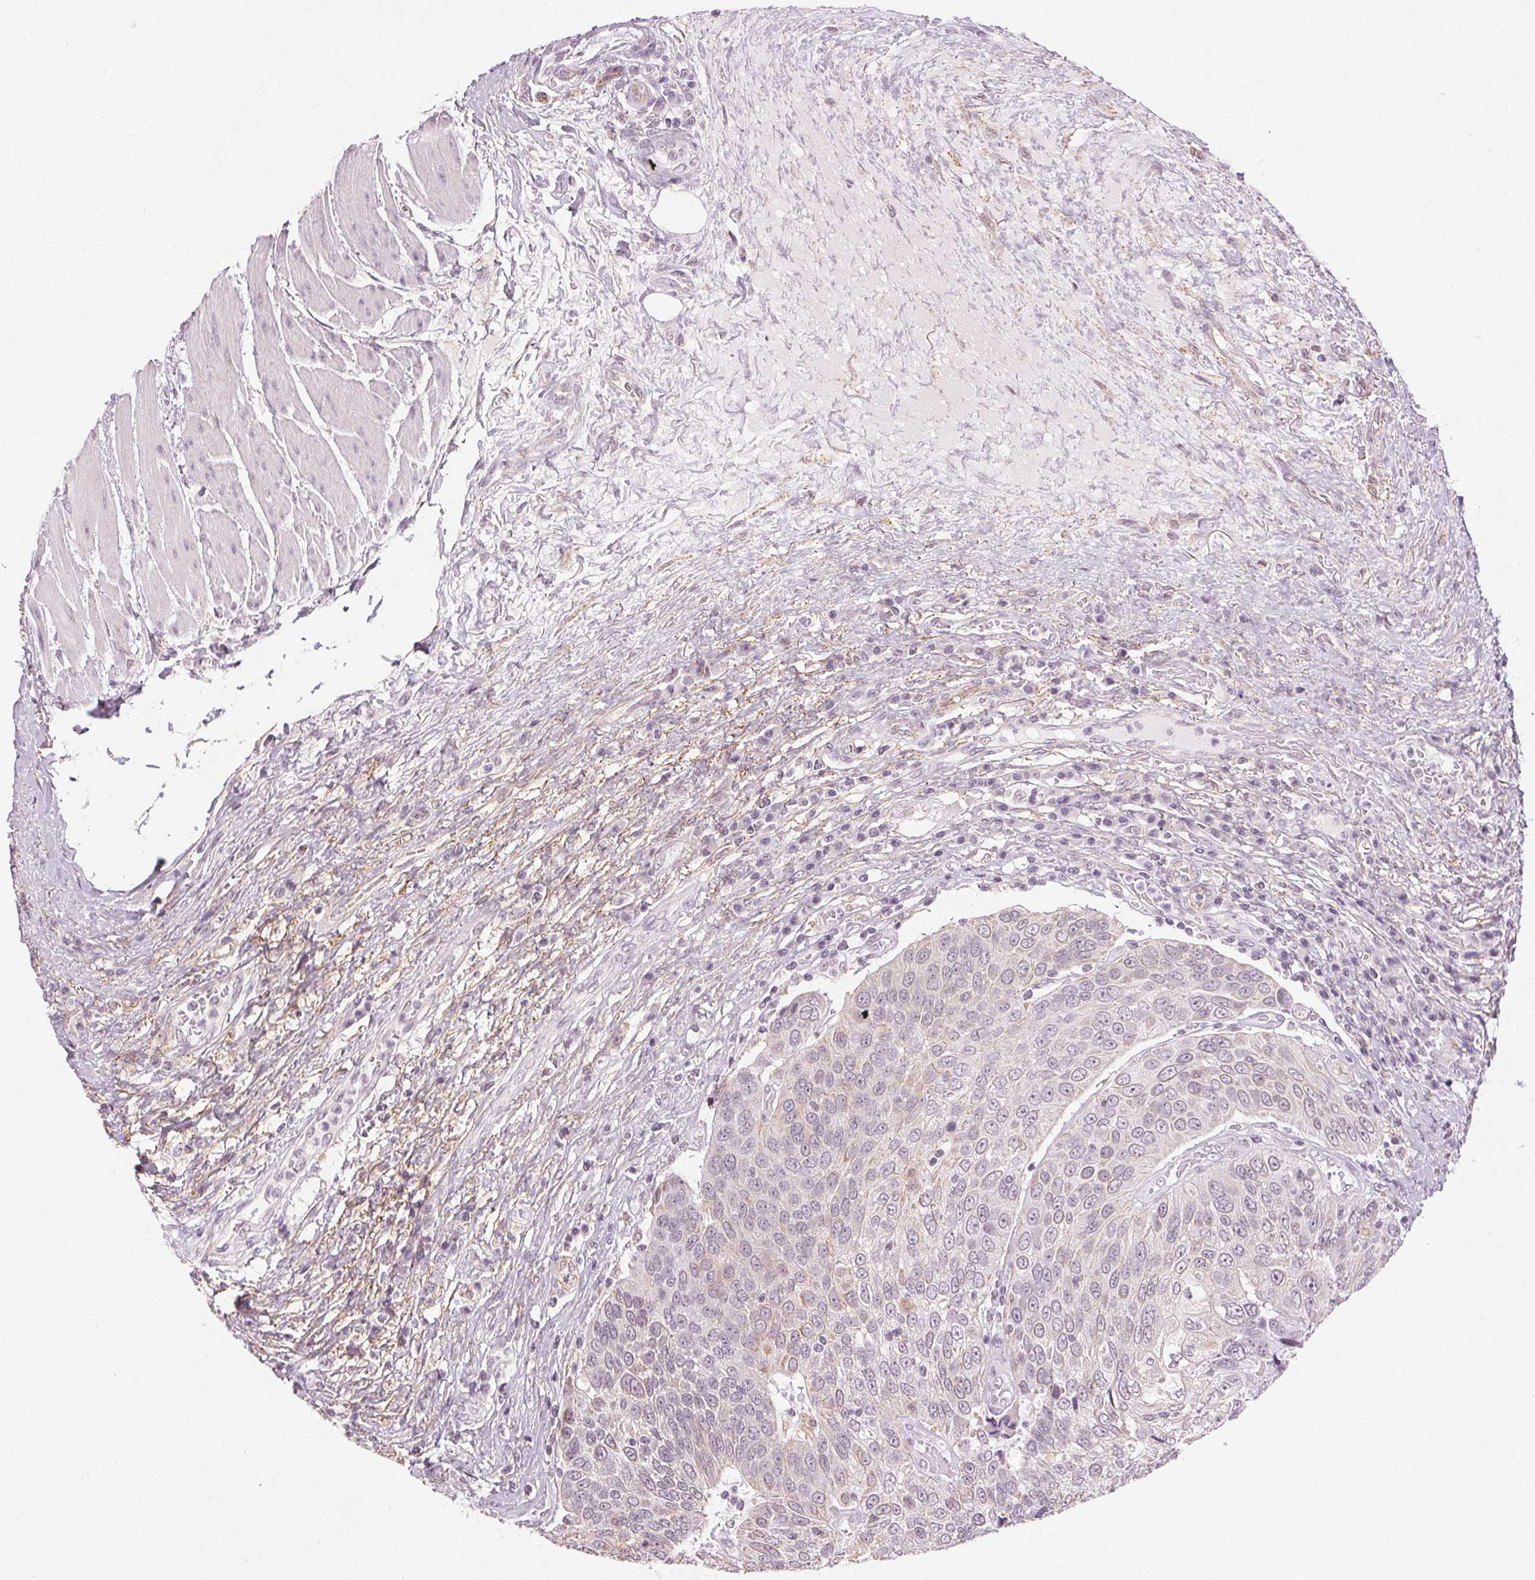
{"staining": {"intensity": "negative", "quantity": "none", "location": "none"}, "tissue": "urothelial cancer", "cell_type": "Tumor cells", "image_type": "cancer", "snomed": [{"axis": "morphology", "description": "Urothelial carcinoma, High grade"}, {"axis": "topography", "description": "Urinary bladder"}], "caption": "High magnification brightfield microscopy of urothelial cancer stained with DAB (brown) and counterstained with hematoxylin (blue): tumor cells show no significant staining.", "gene": "AIF1L", "patient": {"sex": "female", "age": 70}}